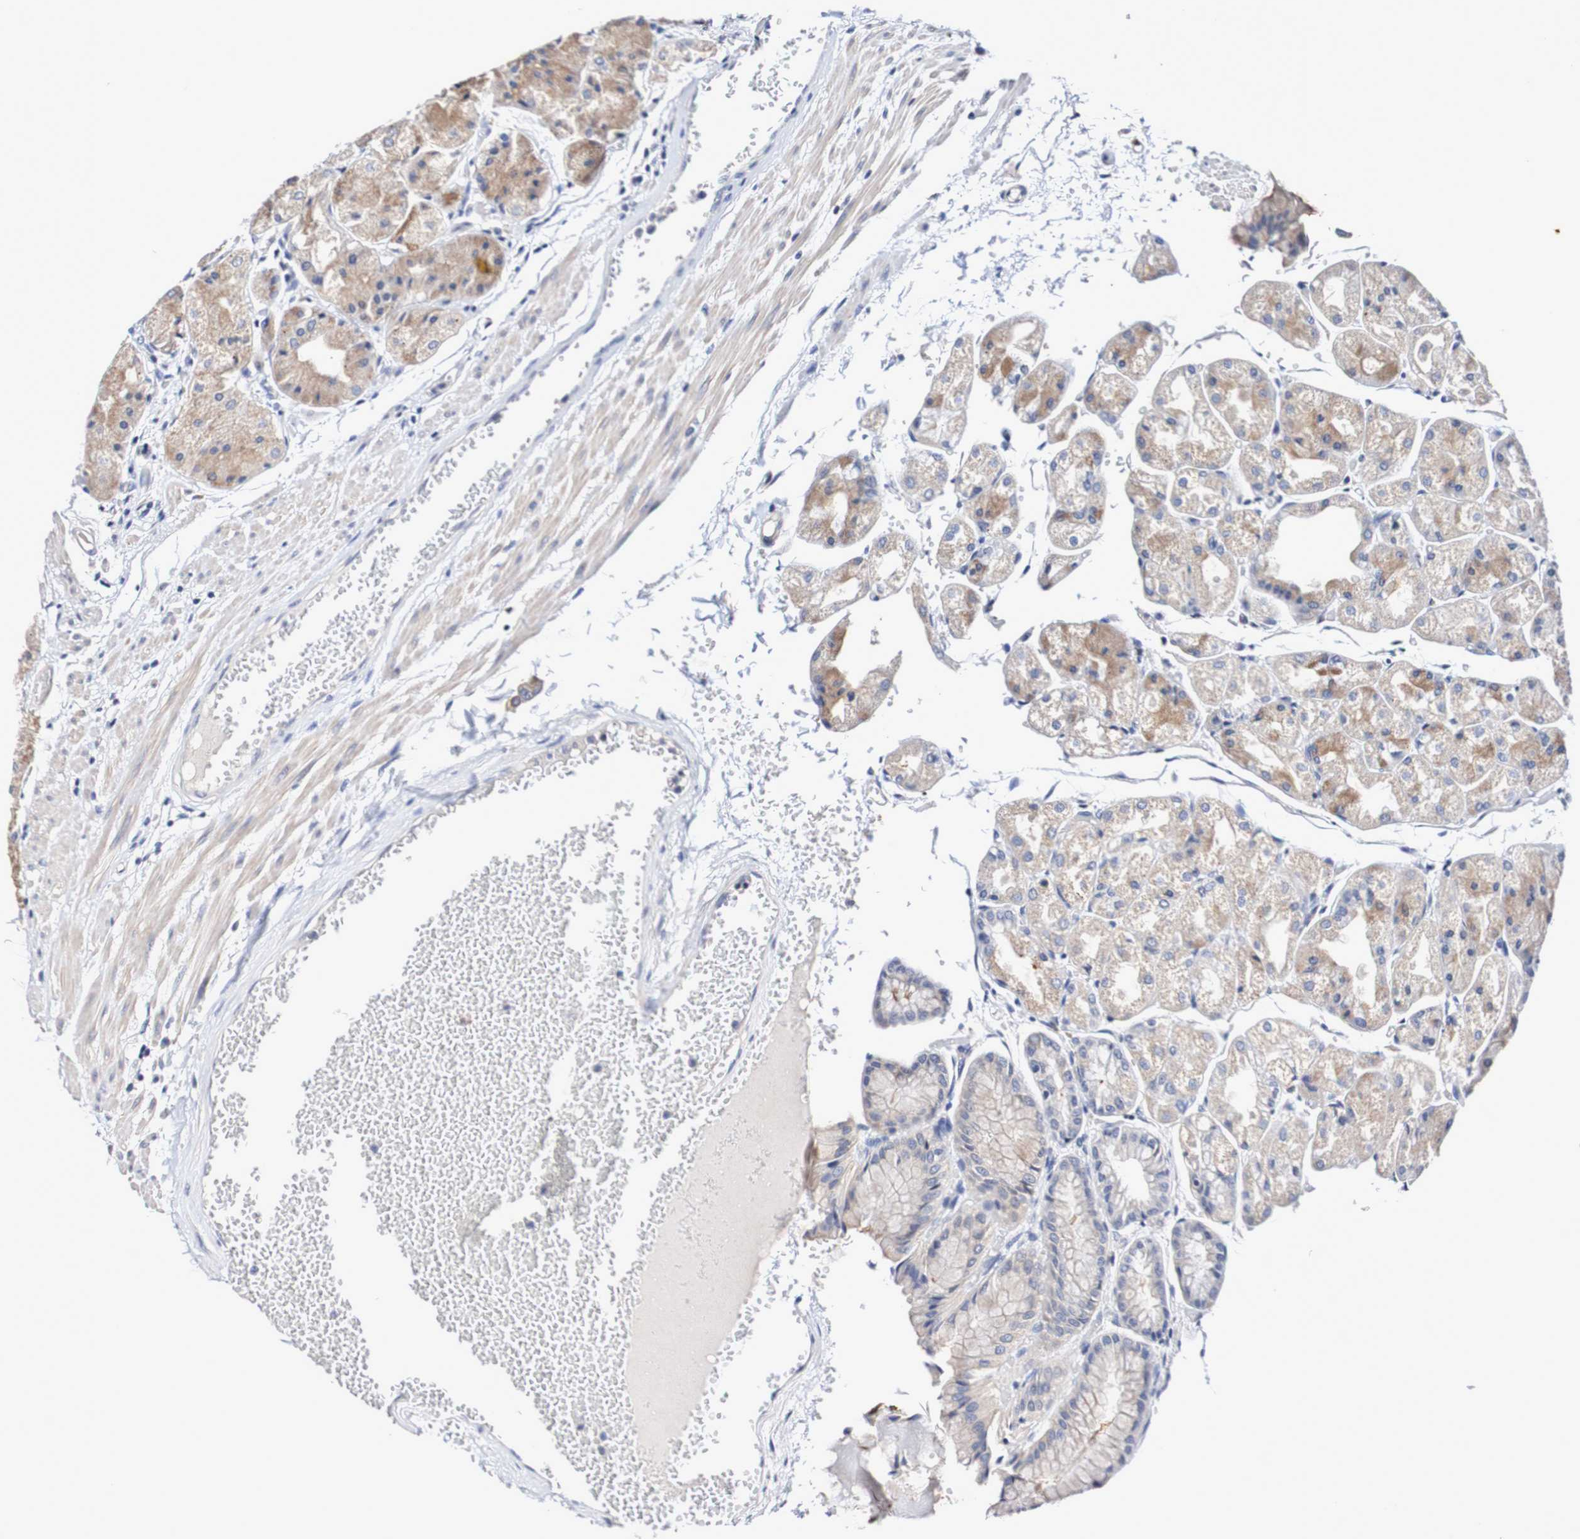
{"staining": {"intensity": "weak", "quantity": "<25%", "location": "cytoplasmic/membranous"}, "tissue": "stomach", "cell_type": "Glandular cells", "image_type": "normal", "snomed": [{"axis": "morphology", "description": "Normal tissue, NOS"}, {"axis": "topography", "description": "Stomach, upper"}], "caption": "The immunohistochemistry histopathology image has no significant positivity in glandular cells of stomach. (Stains: DAB IHC with hematoxylin counter stain, Microscopy: brightfield microscopy at high magnification).", "gene": "ACVR1C", "patient": {"sex": "male", "age": 72}}